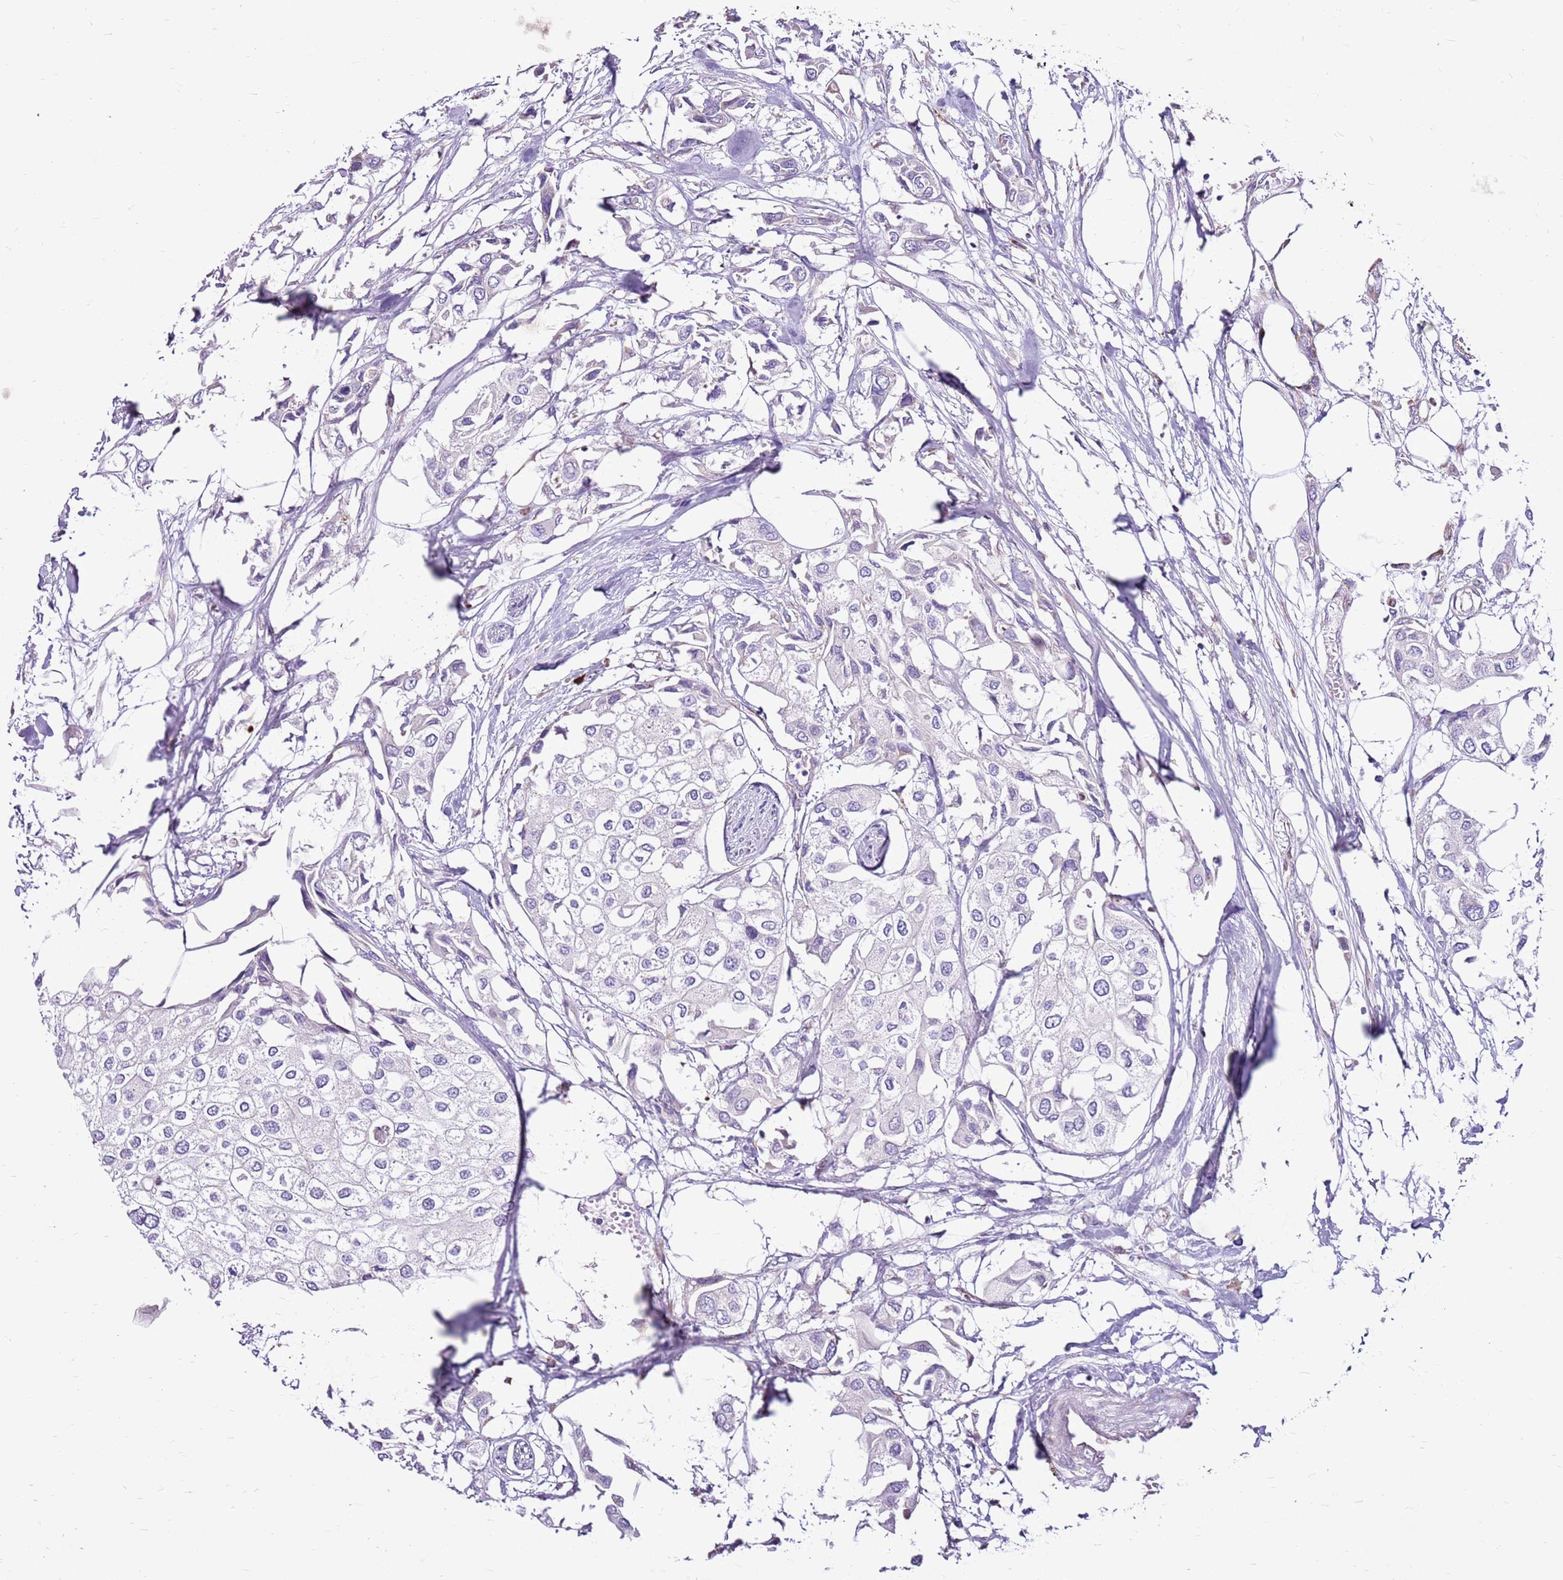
{"staining": {"intensity": "negative", "quantity": "none", "location": "none"}, "tissue": "urothelial cancer", "cell_type": "Tumor cells", "image_type": "cancer", "snomed": [{"axis": "morphology", "description": "Urothelial carcinoma, High grade"}, {"axis": "topography", "description": "Urinary bladder"}], "caption": "Tumor cells show no significant expression in urothelial cancer.", "gene": "HECTD4", "patient": {"sex": "male", "age": 64}}